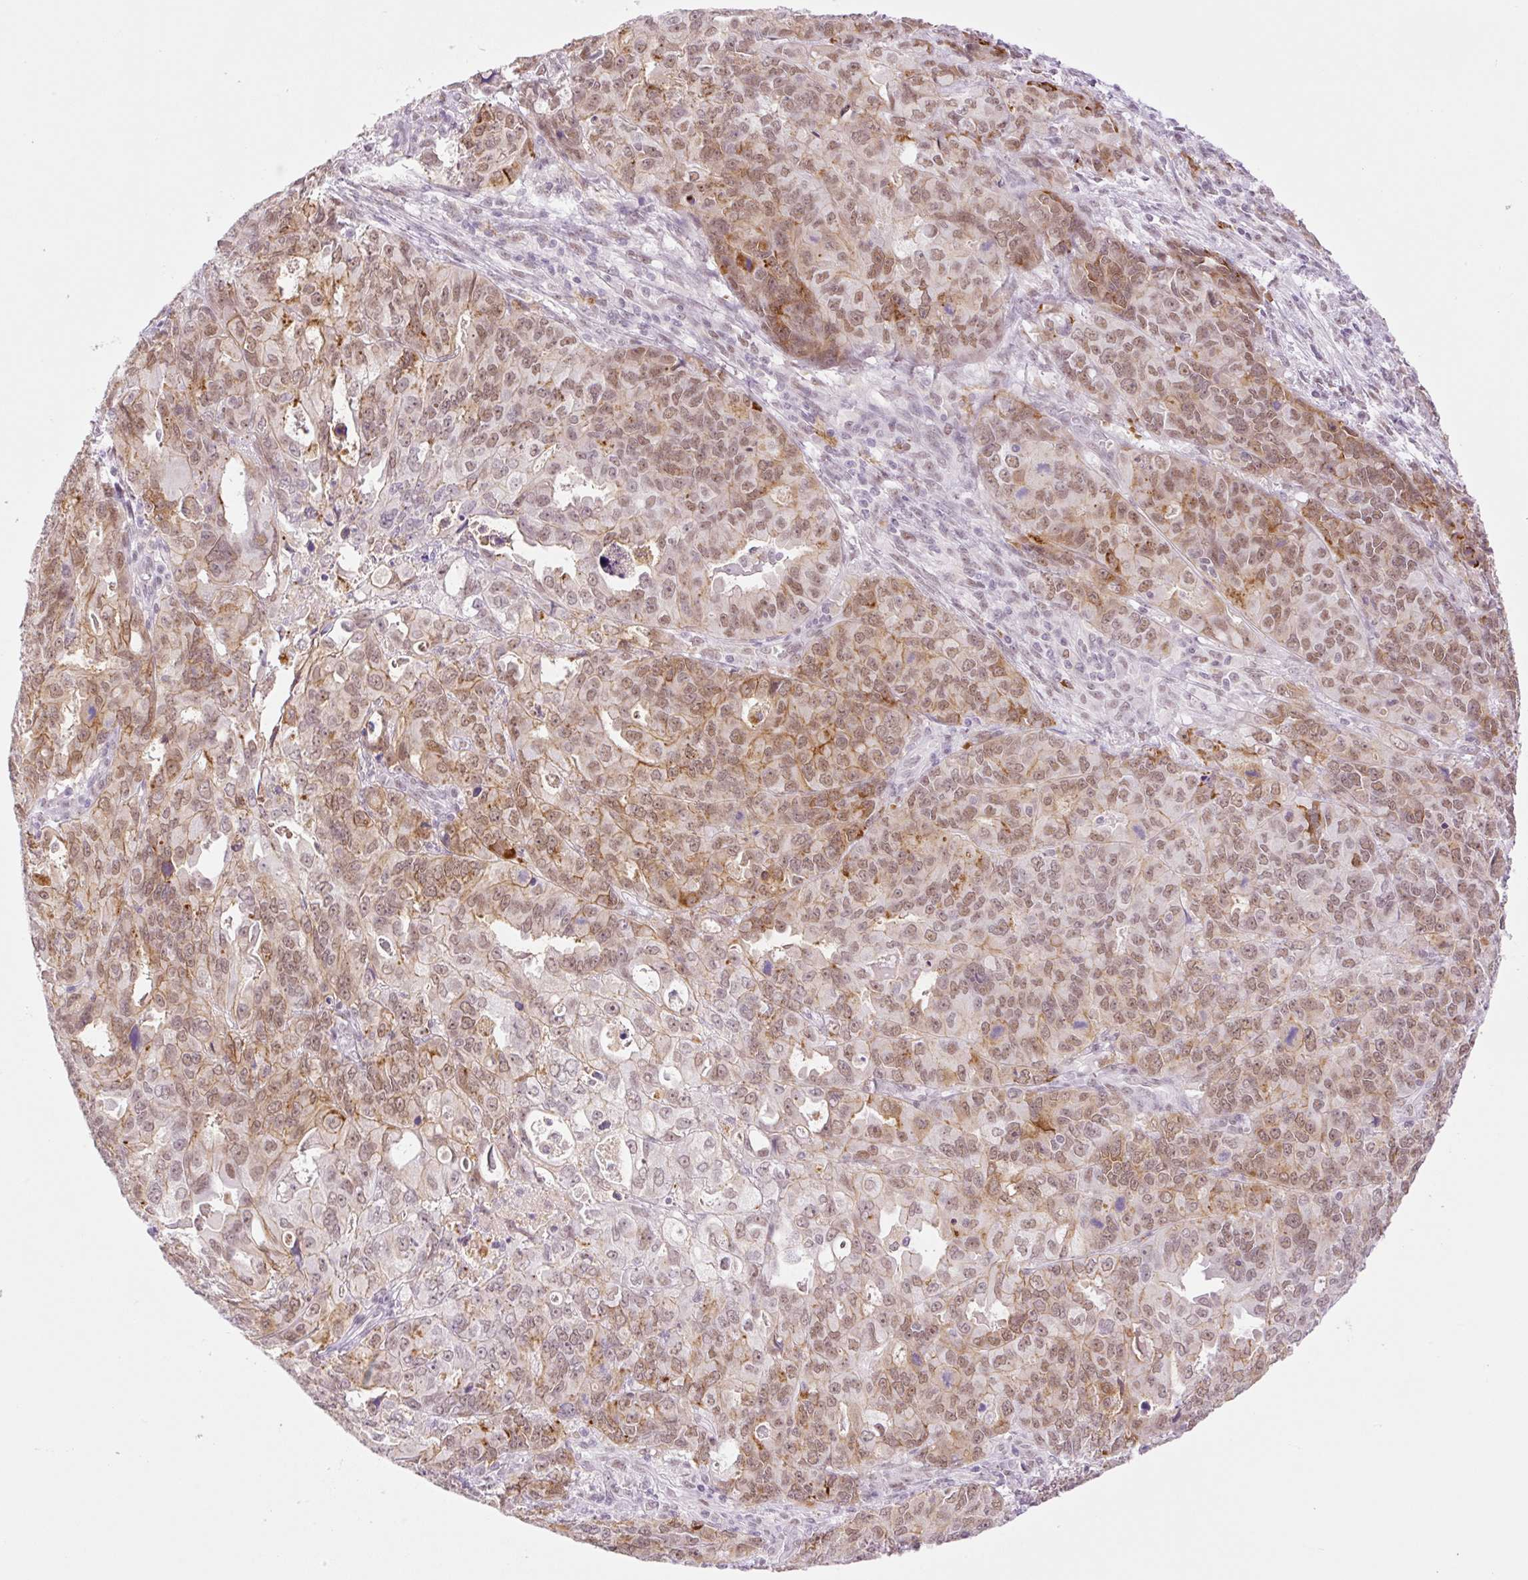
{"staining": {"intensity": "moderate", "quantity": ">75%", "location": "cytoplasmic/membranous,nuclear"}, "tissue": "endometrial cancer", "cell_type": "Tumor cells", "image_type": "cancer", "snomed": [{"axis": "morphology", "description": "Adenocarcinoma, NOS"}, {"axis": "topography", "description": "Uterus"}], "caption": "Brown immunohistochemical staining in human endometrial cancer demonstrates moderate cytoplasmic/membranous and nuclear positivity in approximately >75% of tumor cells.", "gene": "PALM3", "patient": {"sex": "female", "age": 79}}